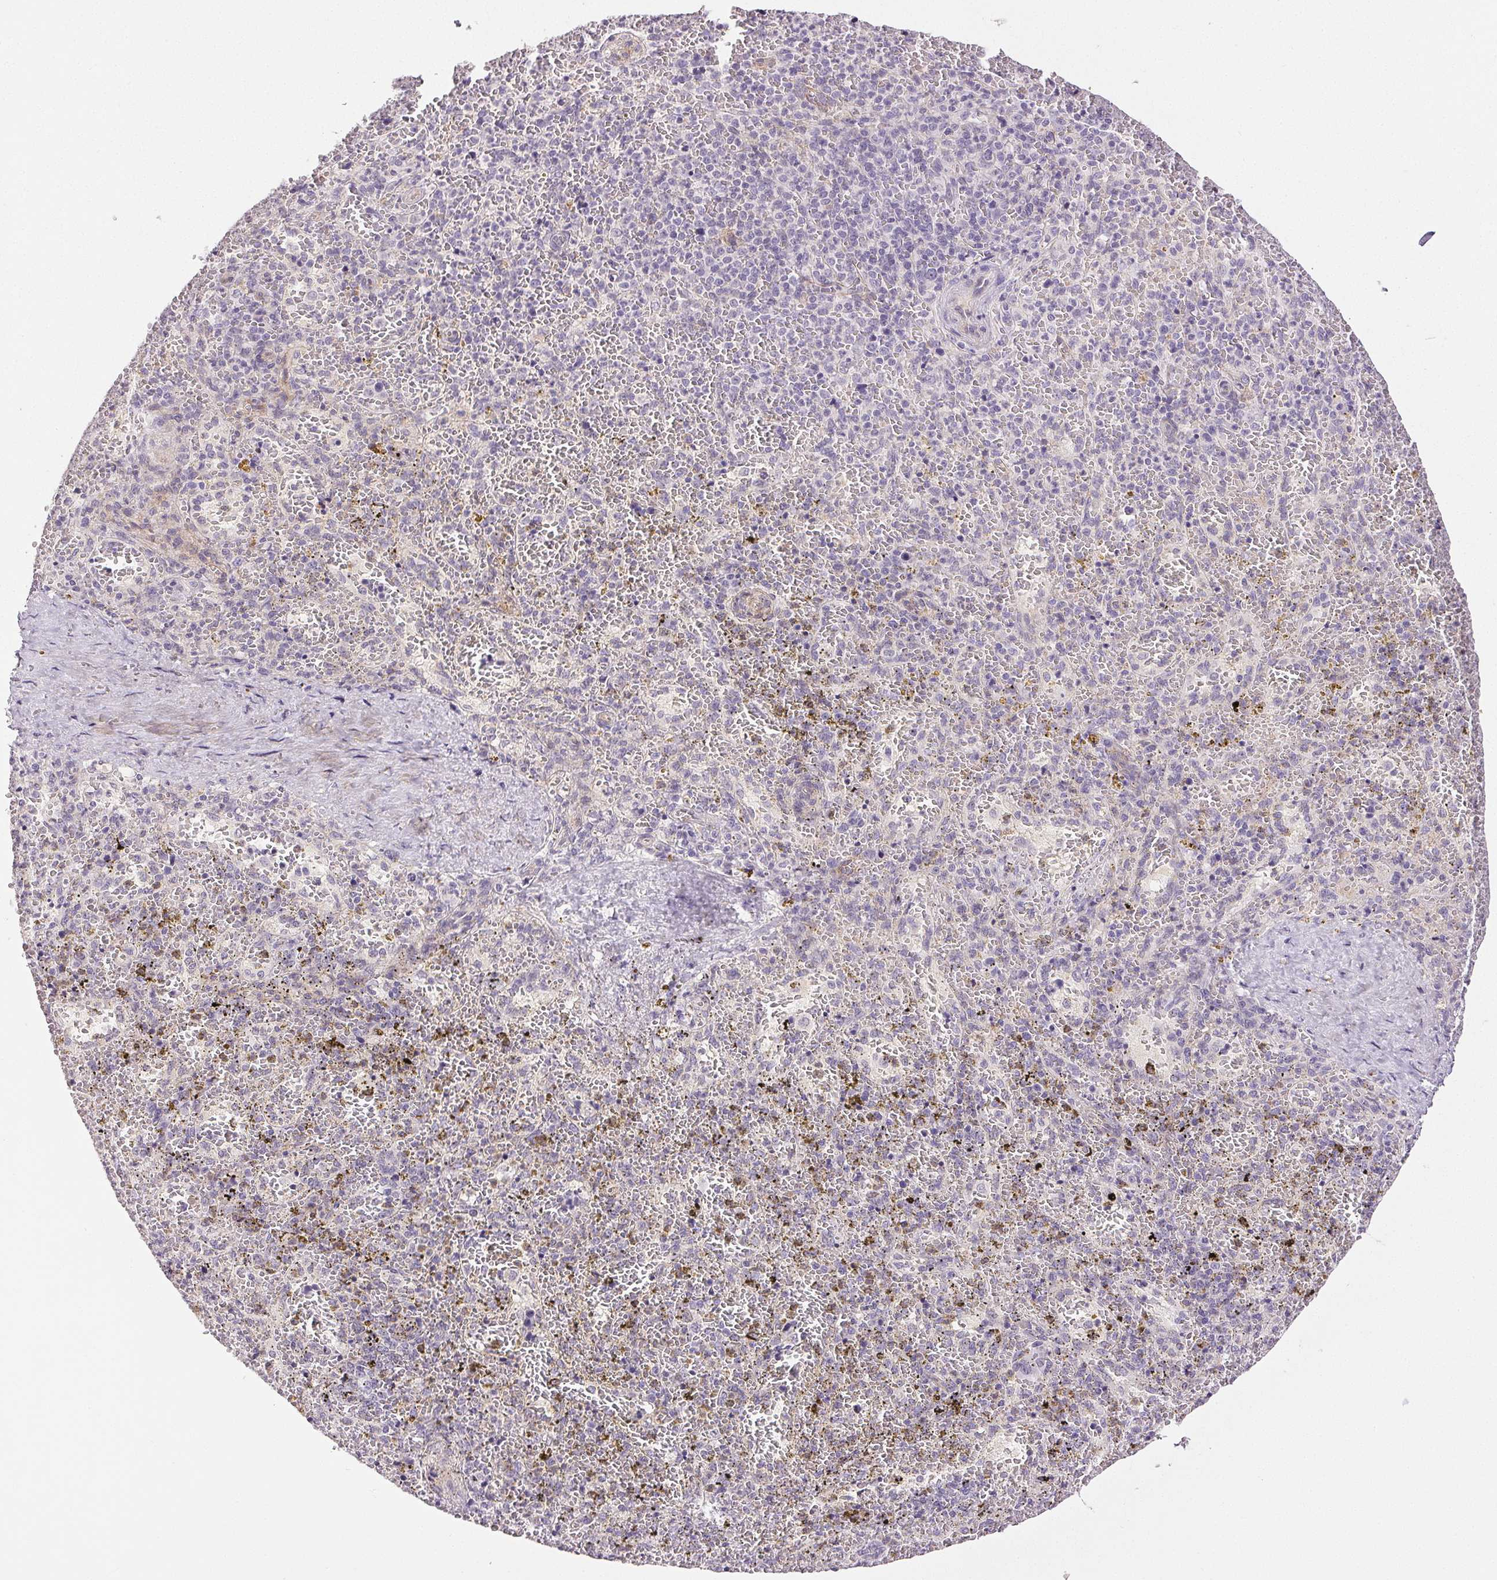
{"staining": {"intensity": "negative", "quantity": "none", "location": "none"}, "tissue": "spleen", "cell_type": "Cells in red pulp", "image_type": "normal", "snomed": [{"axis": "morphology", "description": "Normal tissue, NOS"}, {"axis": "topography", "description": "Spleen"}], "caption": "The immunohistochemistry micrograph has no significant positivity in cells in red pulp of spleen. (IHC, brightfield microscopy, high magnification).", "gene": "PLCB1", "patient": {"sex": "female", "age": 50}}